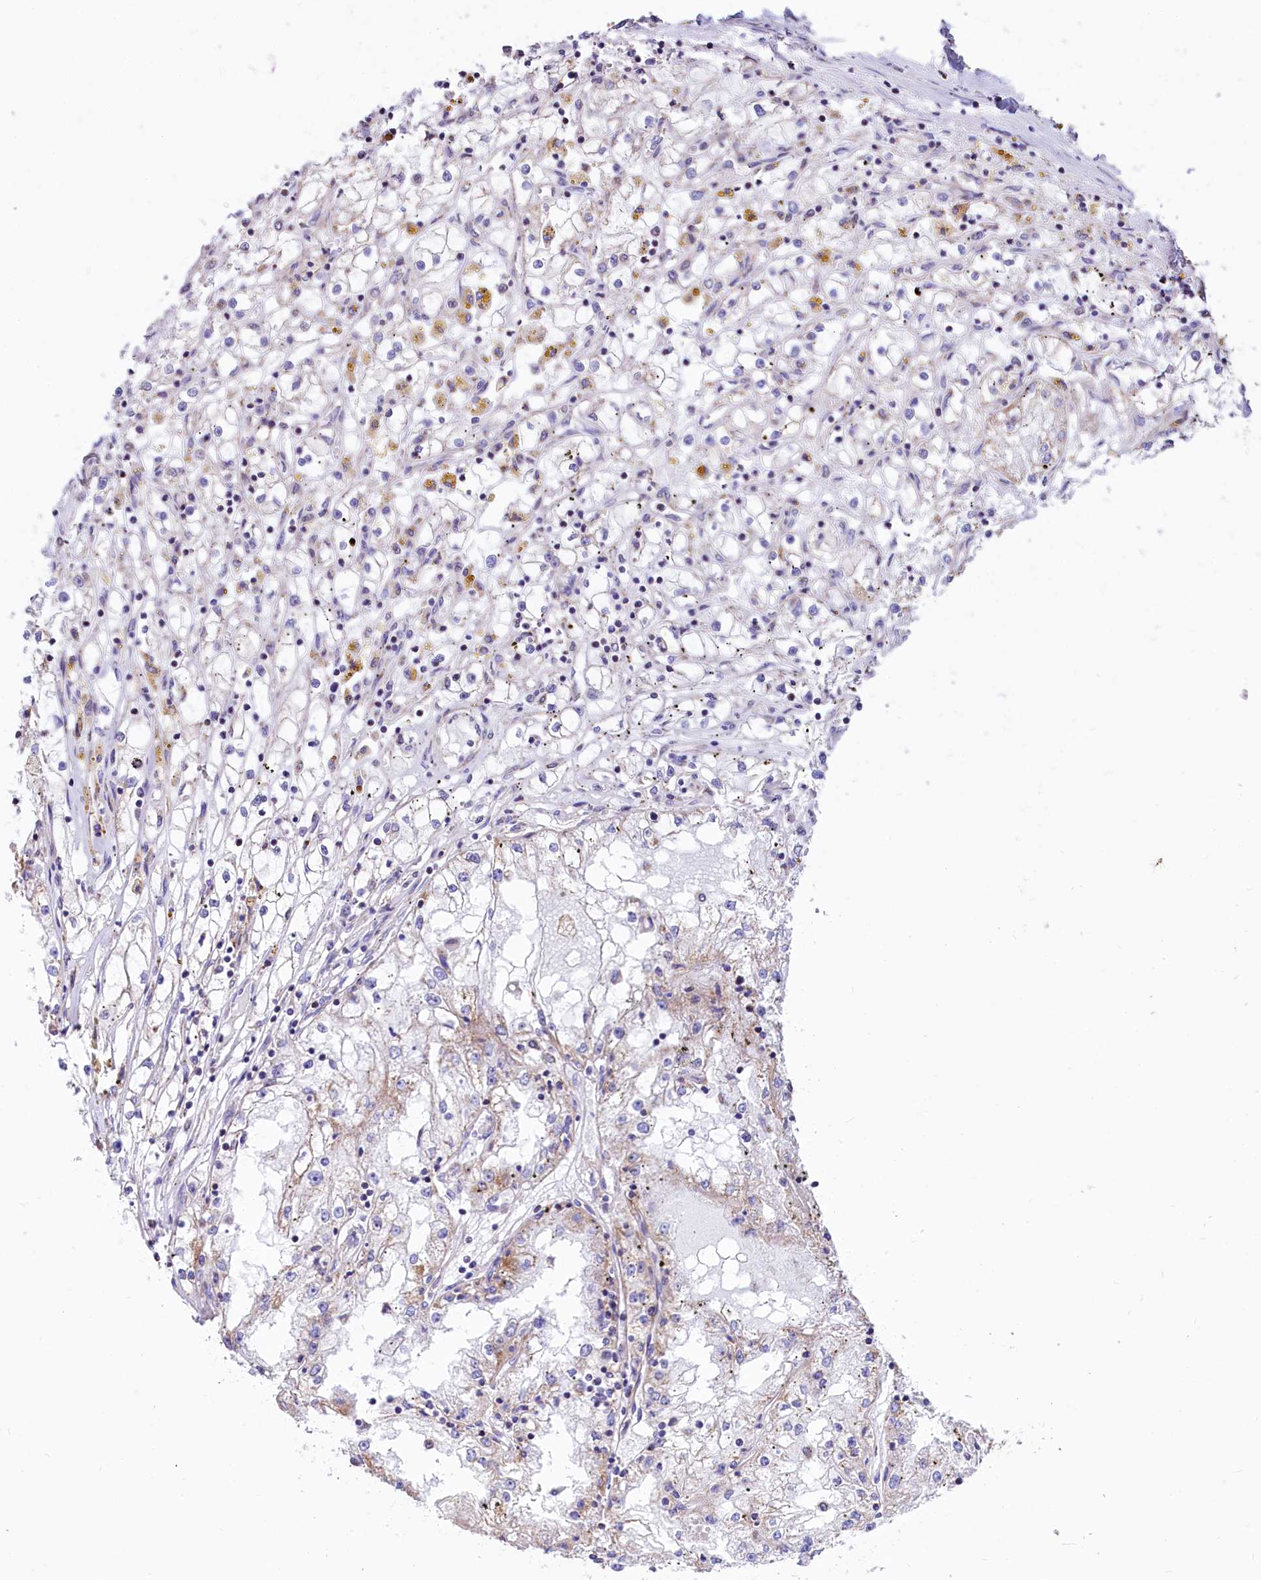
{"staining": {"intensity": "weak", "quantity": "<25%", "location": "cytoplasmic/membranous"}, "tissue": "renal cancer", "cell_type": "Tumor cells", "image_type": "cancer", "snomed": [{"axis": "morphology", "description": "Adenocarcinoma, NOS"}, {"axis": "topography", "description": "Kidney"}], "caption": "Immunohistochemistry (IHC) photomicrograph of human renal cancer stained for a protein (brown), which demonstrates no expression in tumor cells.", "gene": "VWCE", "patient": {"sex": "male", "age": 56}}